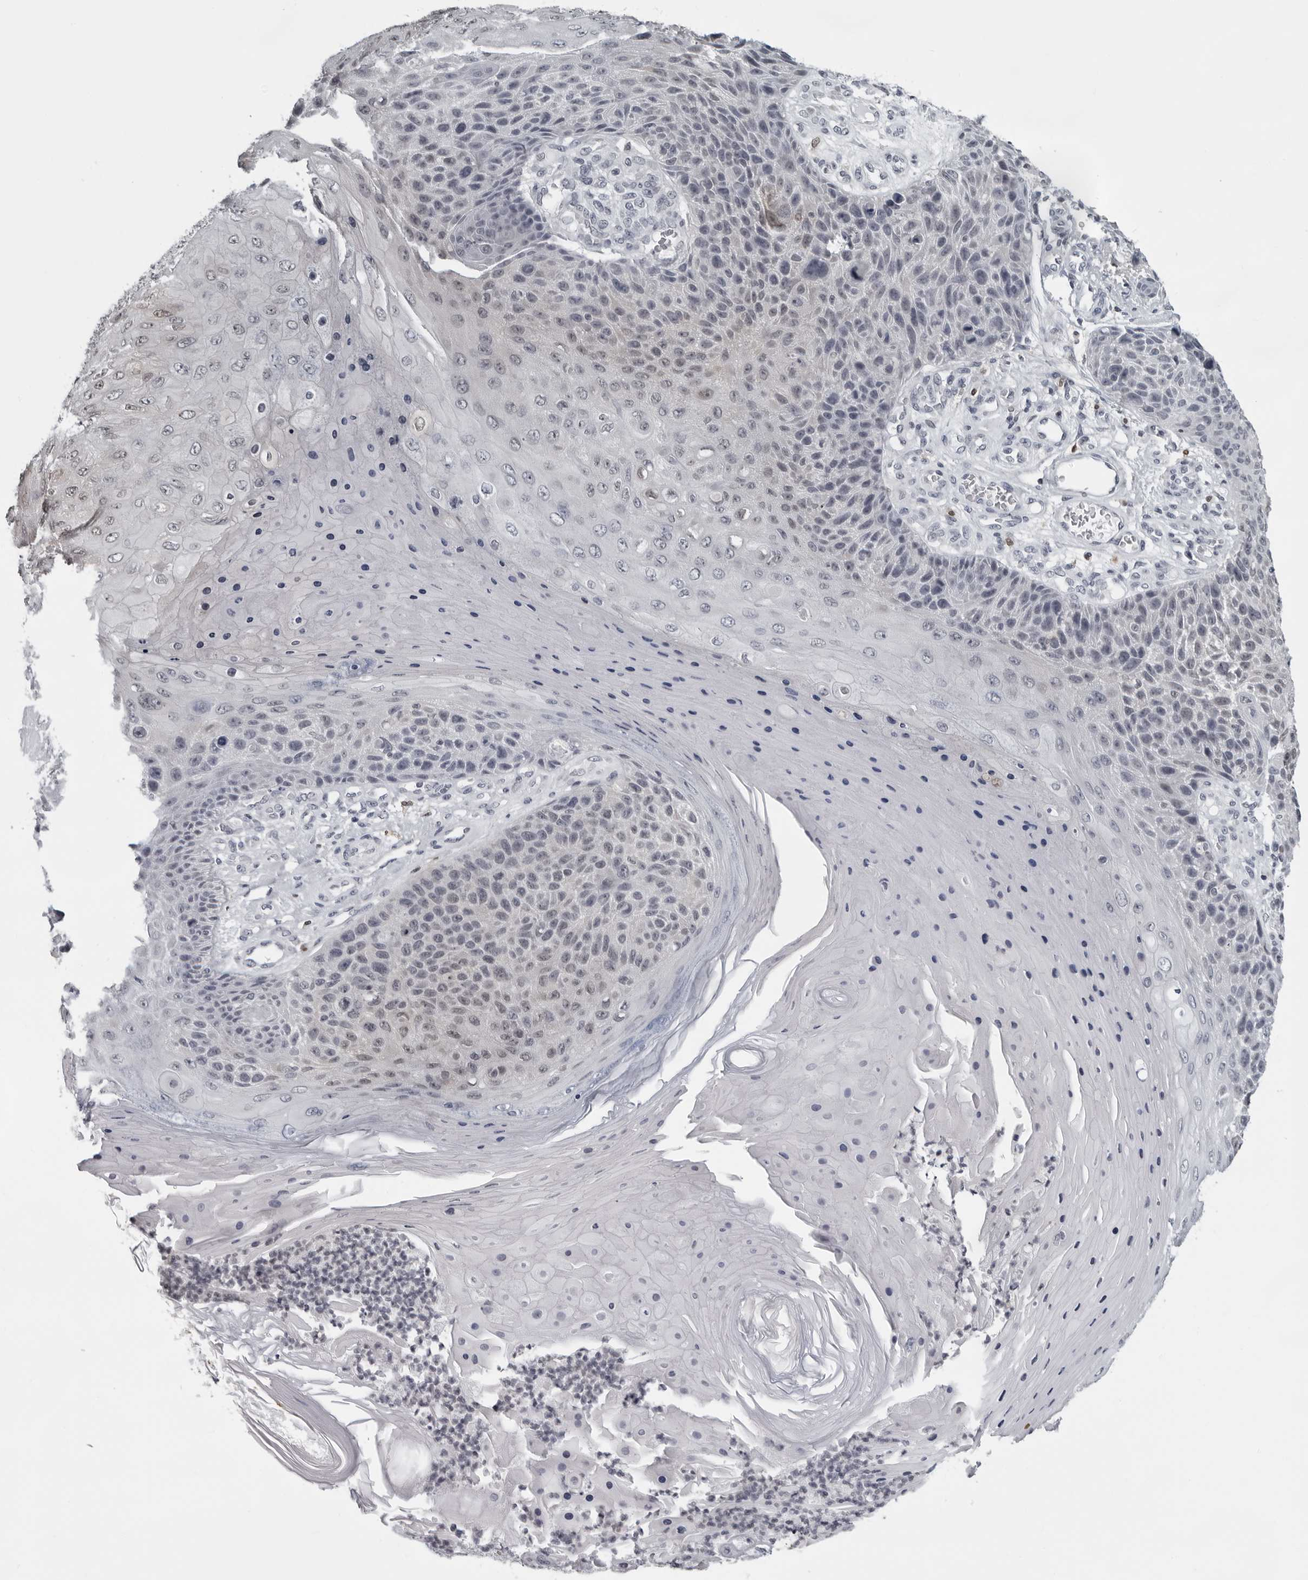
{"staining": {"intensity": "negative", "quantity": "none", "location": "none"}, "tissue": "skin cancer", "cell_type": "Tumor cells", "image_type": "cancer", "snomed": [{"axis": "morphology", "description": "Squamous cell carcinoma, NOS"}, {"axis": "topography", "description": "Skin"}], "caption": "The photomicrograph displays no significant positivity in tumor cells of skin cancer (squamous cell carcinoma). (Immunohistochemistry, brightfield microscopy, high magnification).", "gene": "LZIC", "patient": {"sex": "female", "age": 88}}